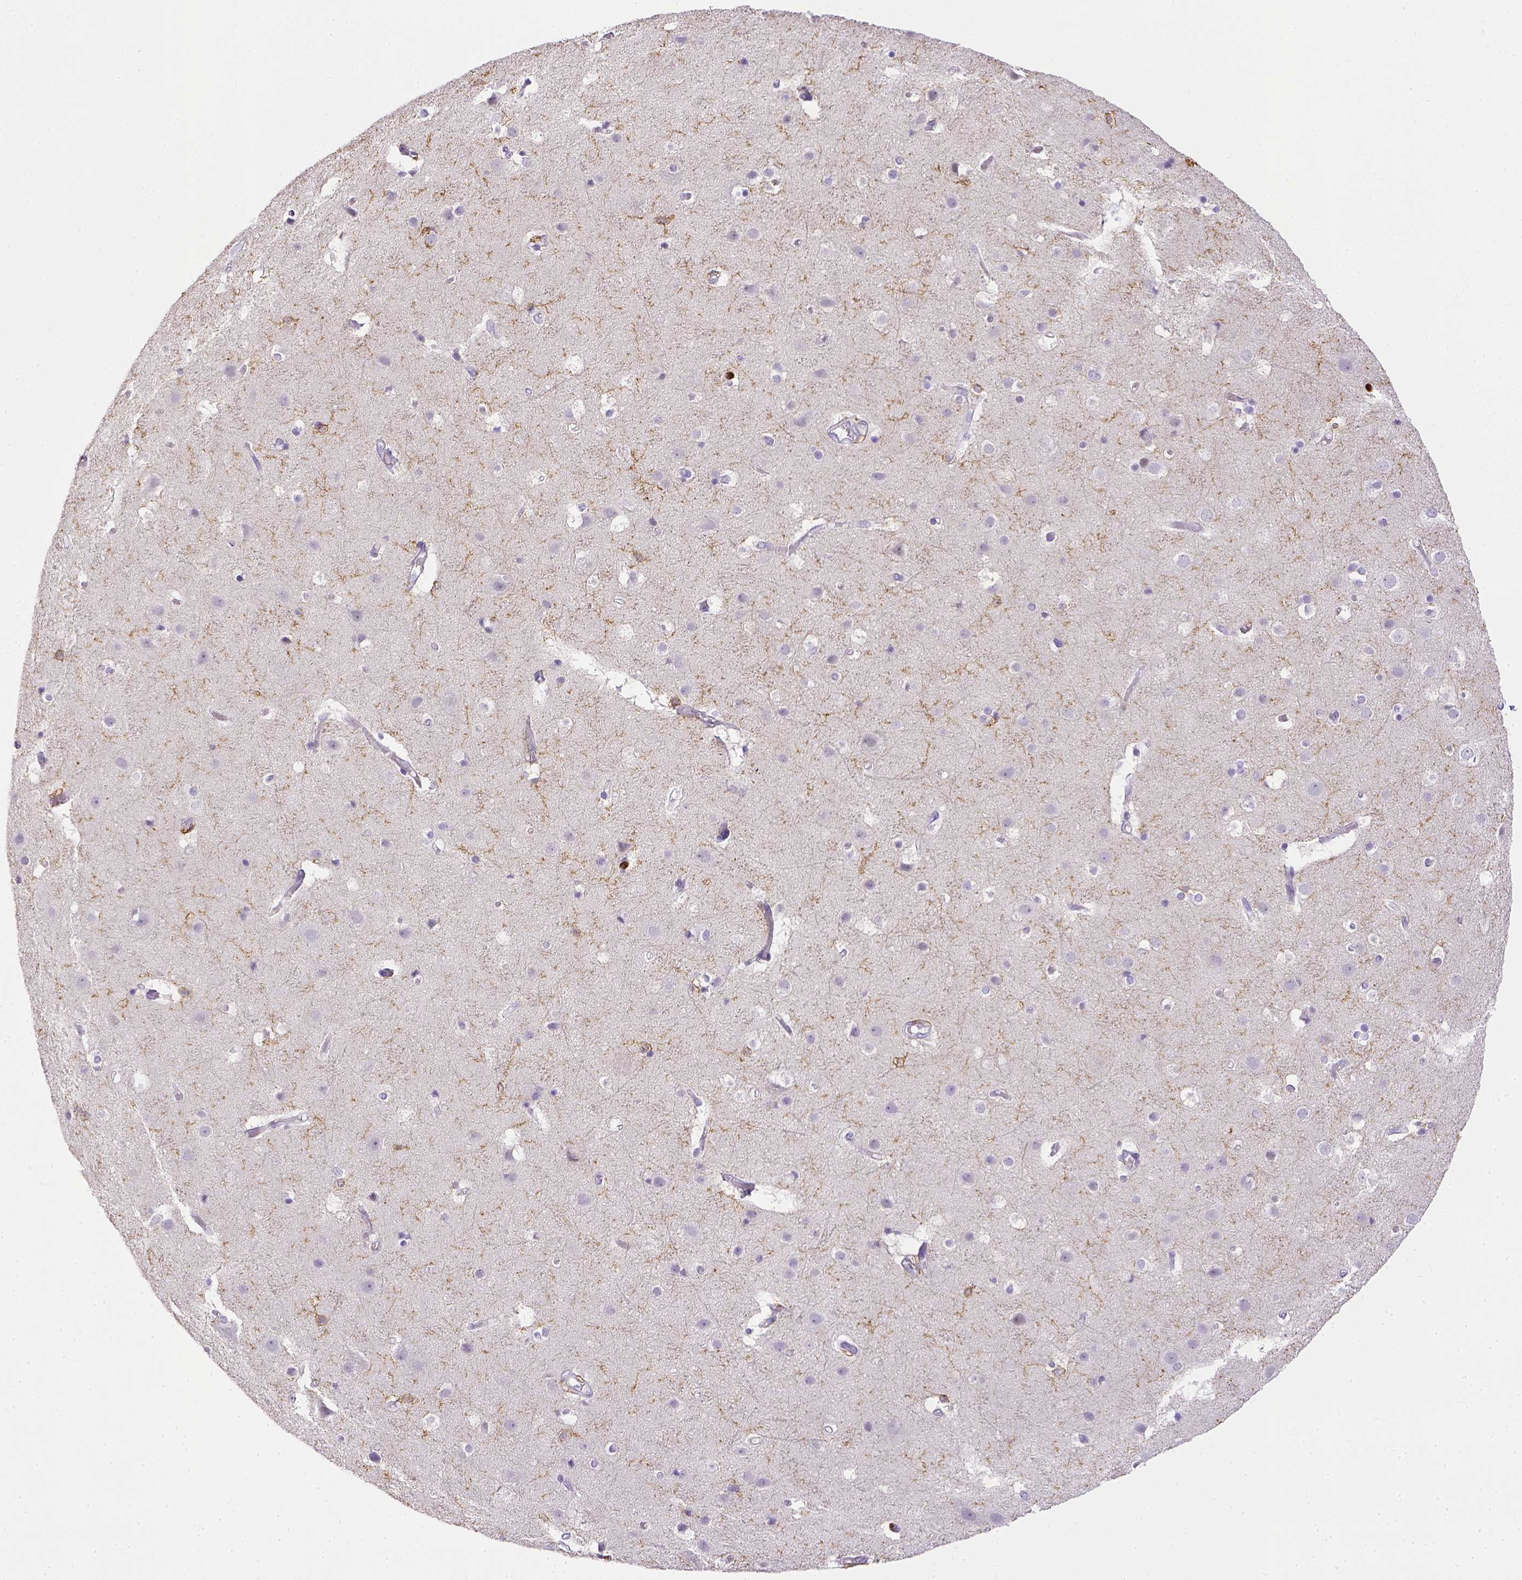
{"staining": {"intensity": "negative", "quantity": "none", "location": "none"}, "tissue": "cerebral cortex", "cell_type": "Endothelial cells", "image_type": "normal", "snomed": [{"axis": "morphology", "description": "Normal tissue, NOS"}, {"axis": "topography", "description": "Cerebral cortex"}], "caption": "Cerebral cortex was stained to show a protein in brown. There is no significant expression in endothelial cells. (DAB immunohistochemistry (IHC) visualized using brightfield microscopy, high magnification).", "gene": "ITGAM", "patient": {"sex": "female", "age": 52}}